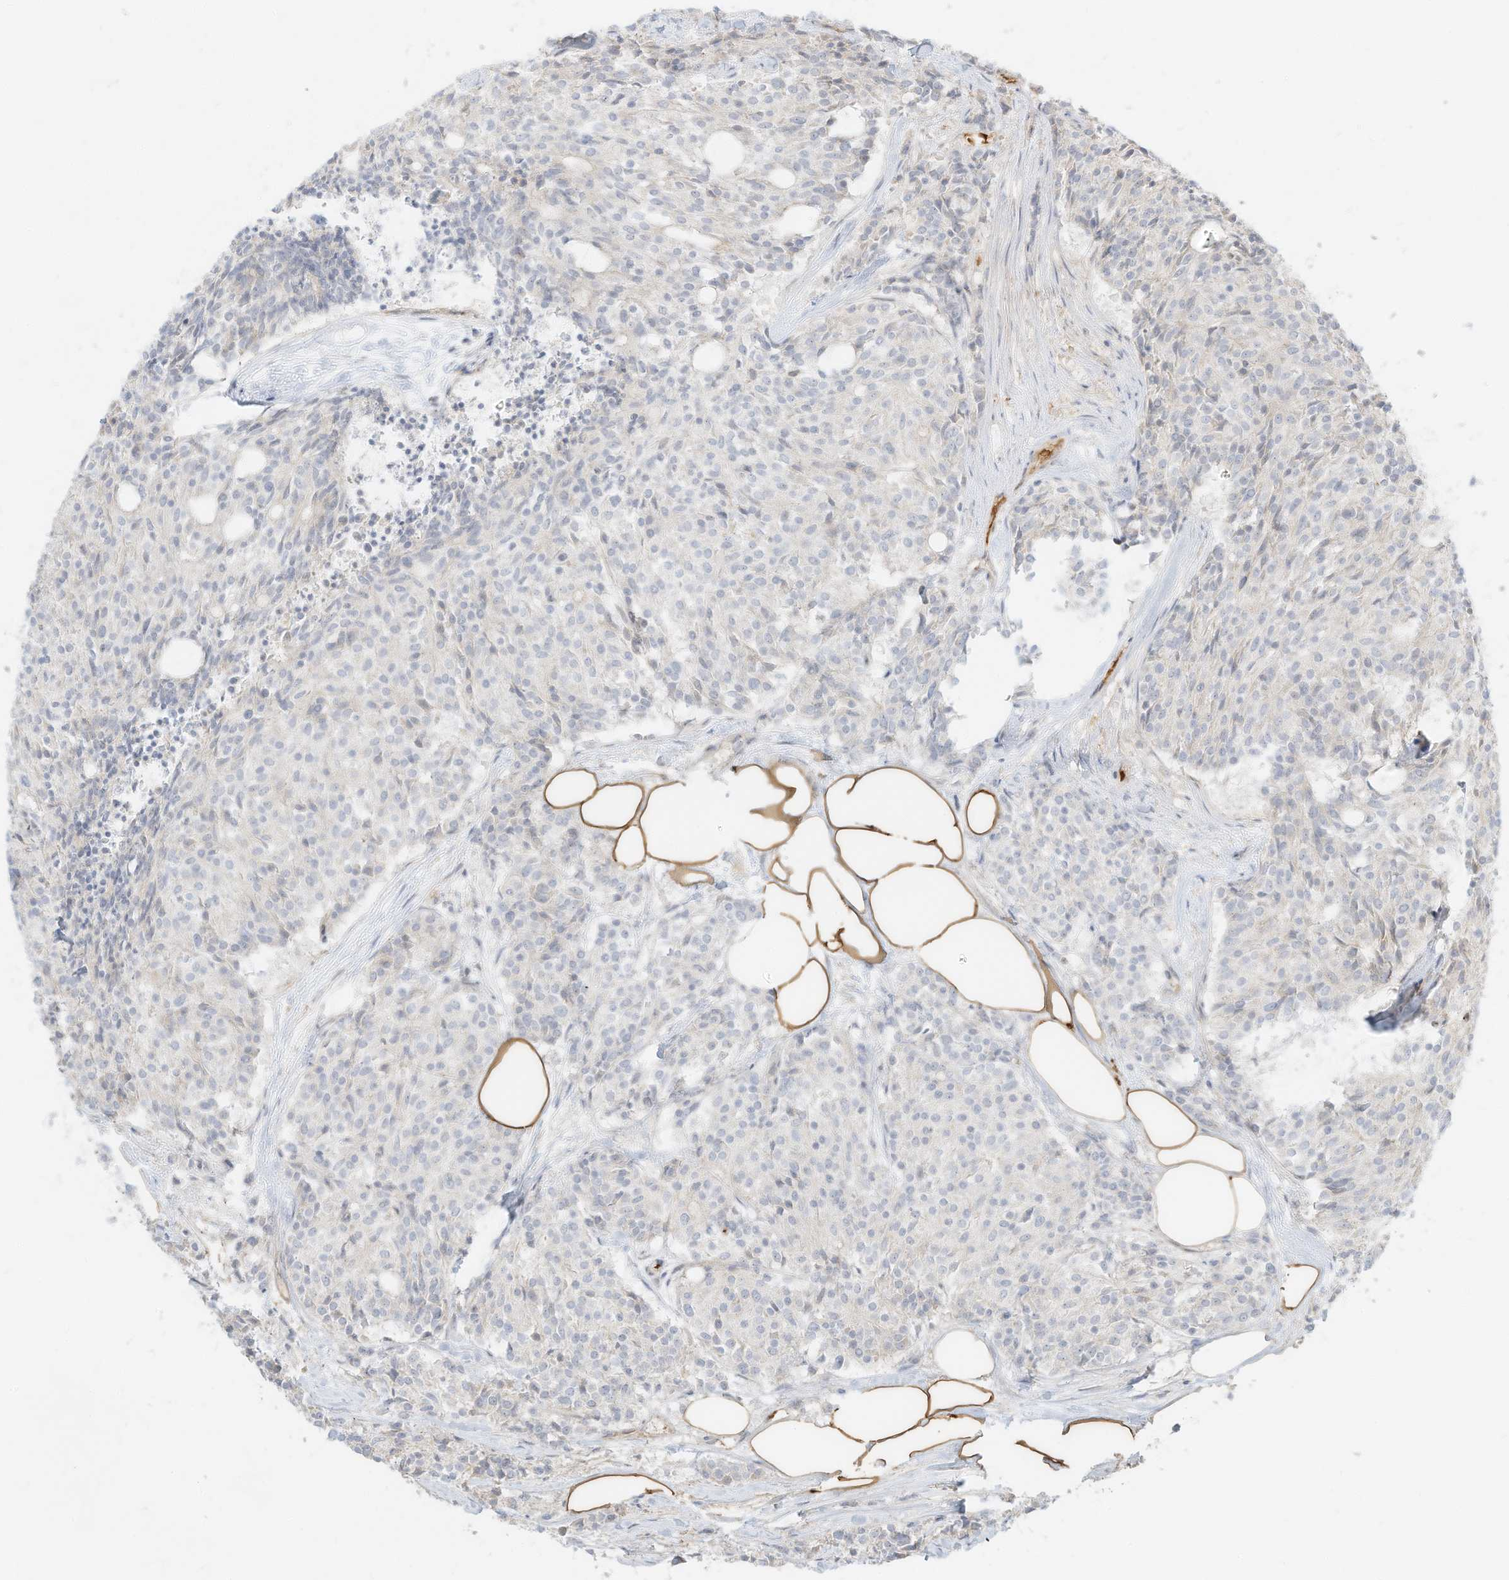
{"staining": {"intensity": "negative", "quantity": "none", "location": "none"}, "tissue": "carcinoid", "cell_type": "Tumor cells", "image_type": "cancer", "snomed": [{"axis": "morphology", "description": "Carcinoid, malignant, NOS"}, {"axis": "topography", "description": "Pancreas"}], "caption": "There is no significant staining in tumor cells of malignant carcinoid.", "gene": "OFD1", "patient": {"sex": "female", "age": 54}}